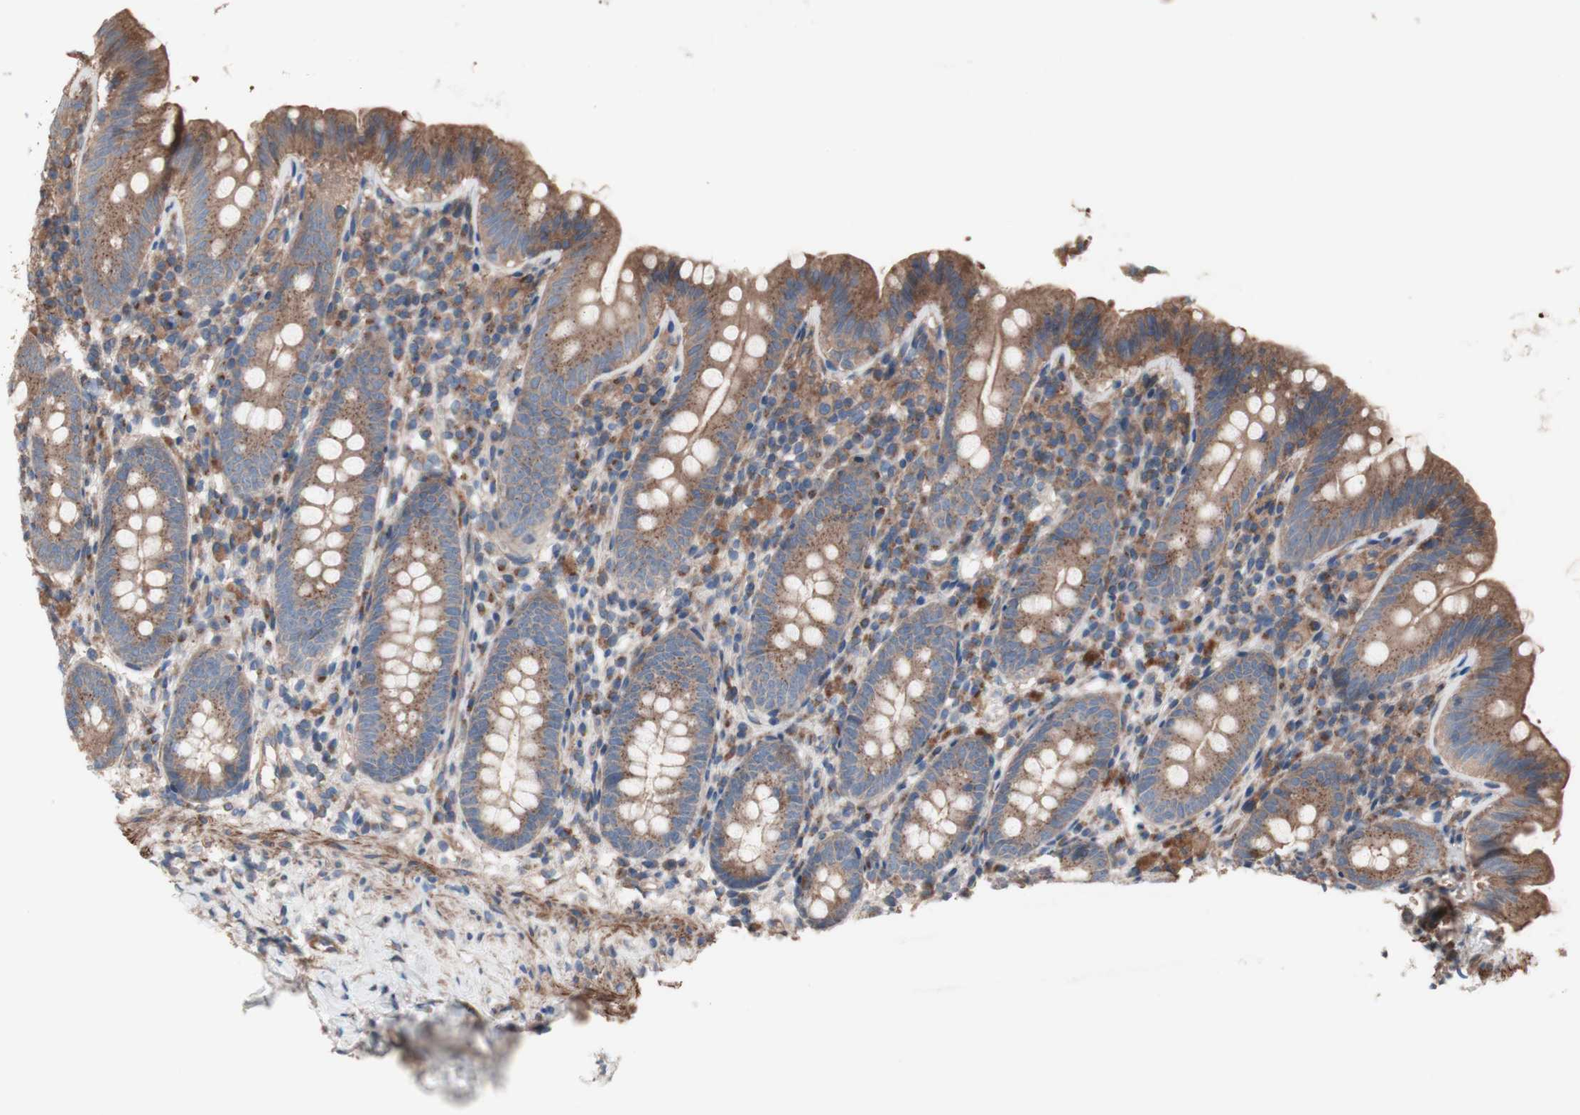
{"staining": {"intensity": "moderate", "quantity": ">75%", "location": "cytoplasmic/membranous"}, "tissue": "appendix", "cell_type": "Glandular cells", "image_type": "normal", "snomed": [{"axis": "morphology", "description": "Normal tissue, NOS"}, {"axis": "topography", "description": "Appendix"}], "caption": "Immunohistochemistry (IHC) of normal human appendix demonstrates medium levels of moderate cytoplasmic/membranous expression in about >75% of glandular cells. Using DAB (3,3'-diaminobenzidine) (brown) and hematoxylin (blue) stains, captured at high magnification using brightfield microscopy.", "gene": "COPB1", "patient": {"sex": "male", "age": 52}}